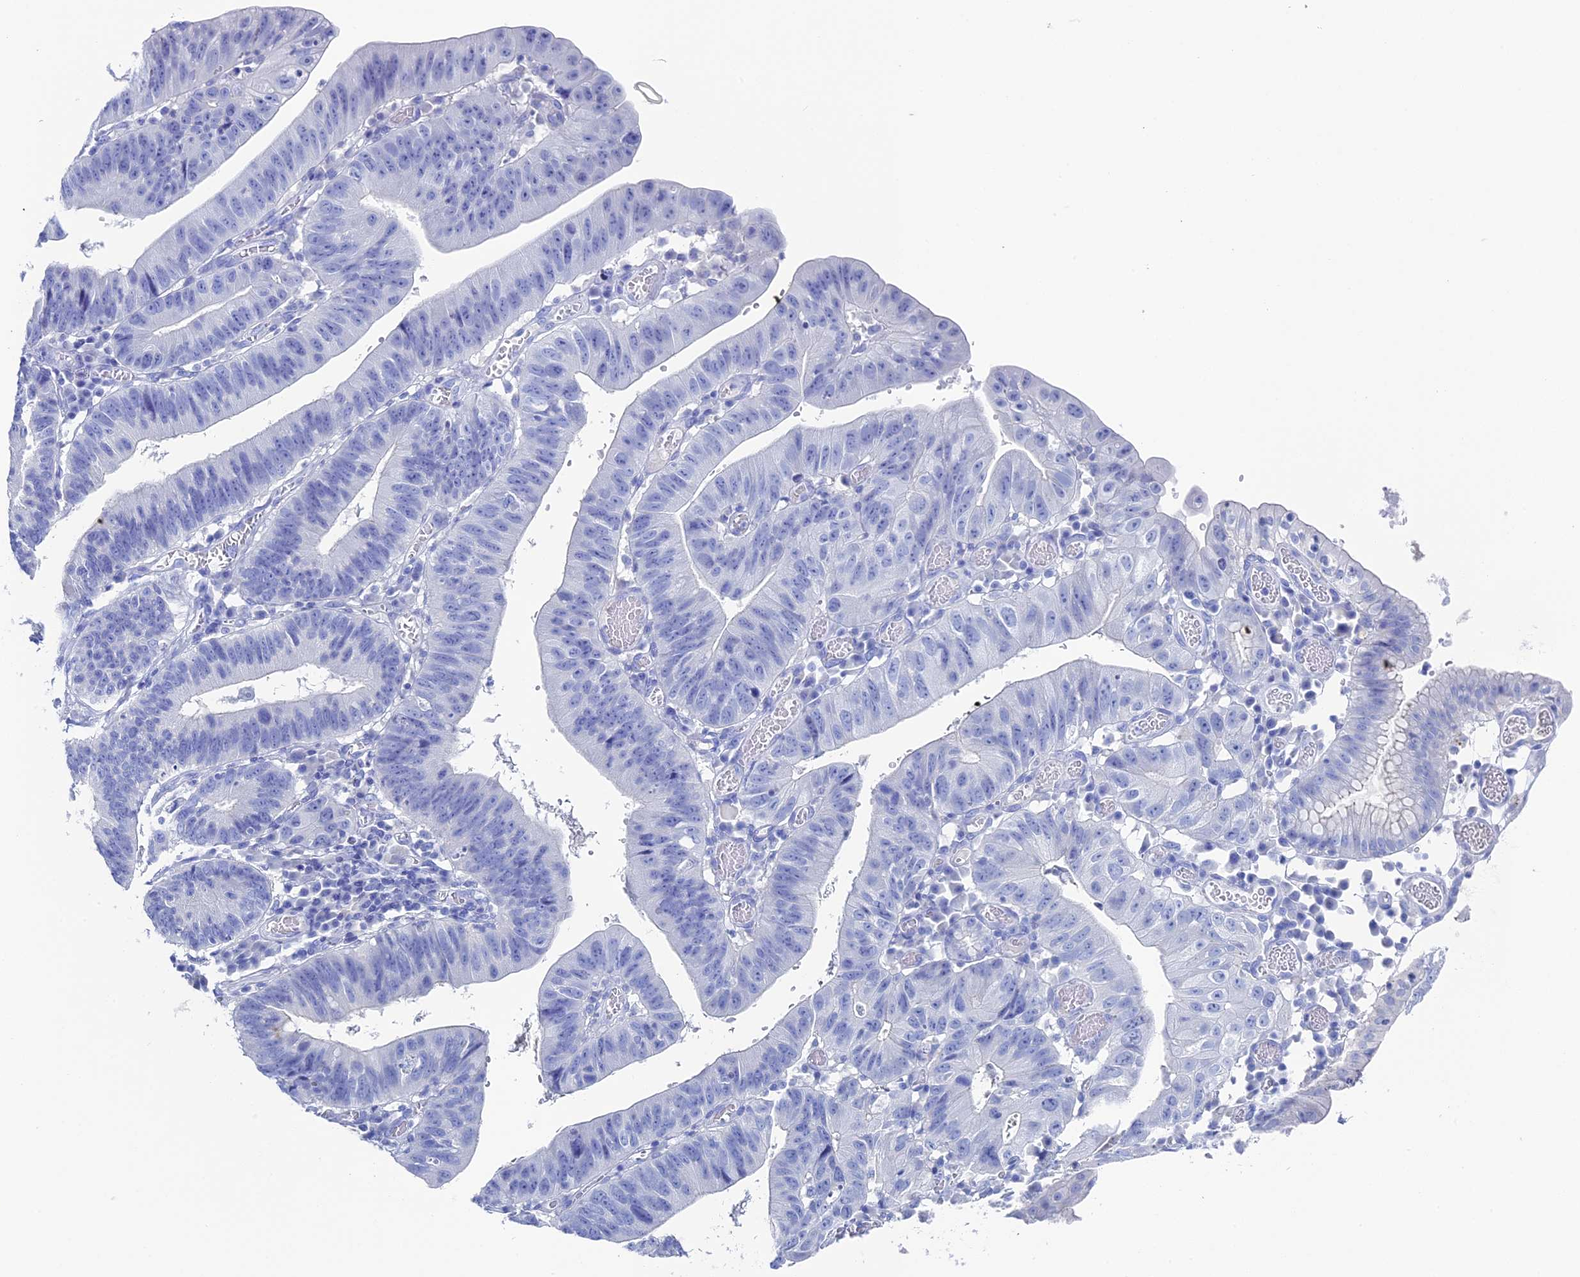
{"staining": {"intensity": "negative", "quantity": "none", "location": "none"}, "tissue": "stomach cancer", "cell_type": "Tumor cells", "image_type": "cancer", "snomed": [{"axis": "morphology", "description": "Adenocarcinoma, NOS"}, {"axis": "topography", "description": "Stomach"}], "caption": "Stomach cancer (adenocarcinoma) stained for a protein using immunohistochemistry exhibits no expression tumor cells.", "gene": "UNC119", "patient": {"sex": "male", "age": 59}}